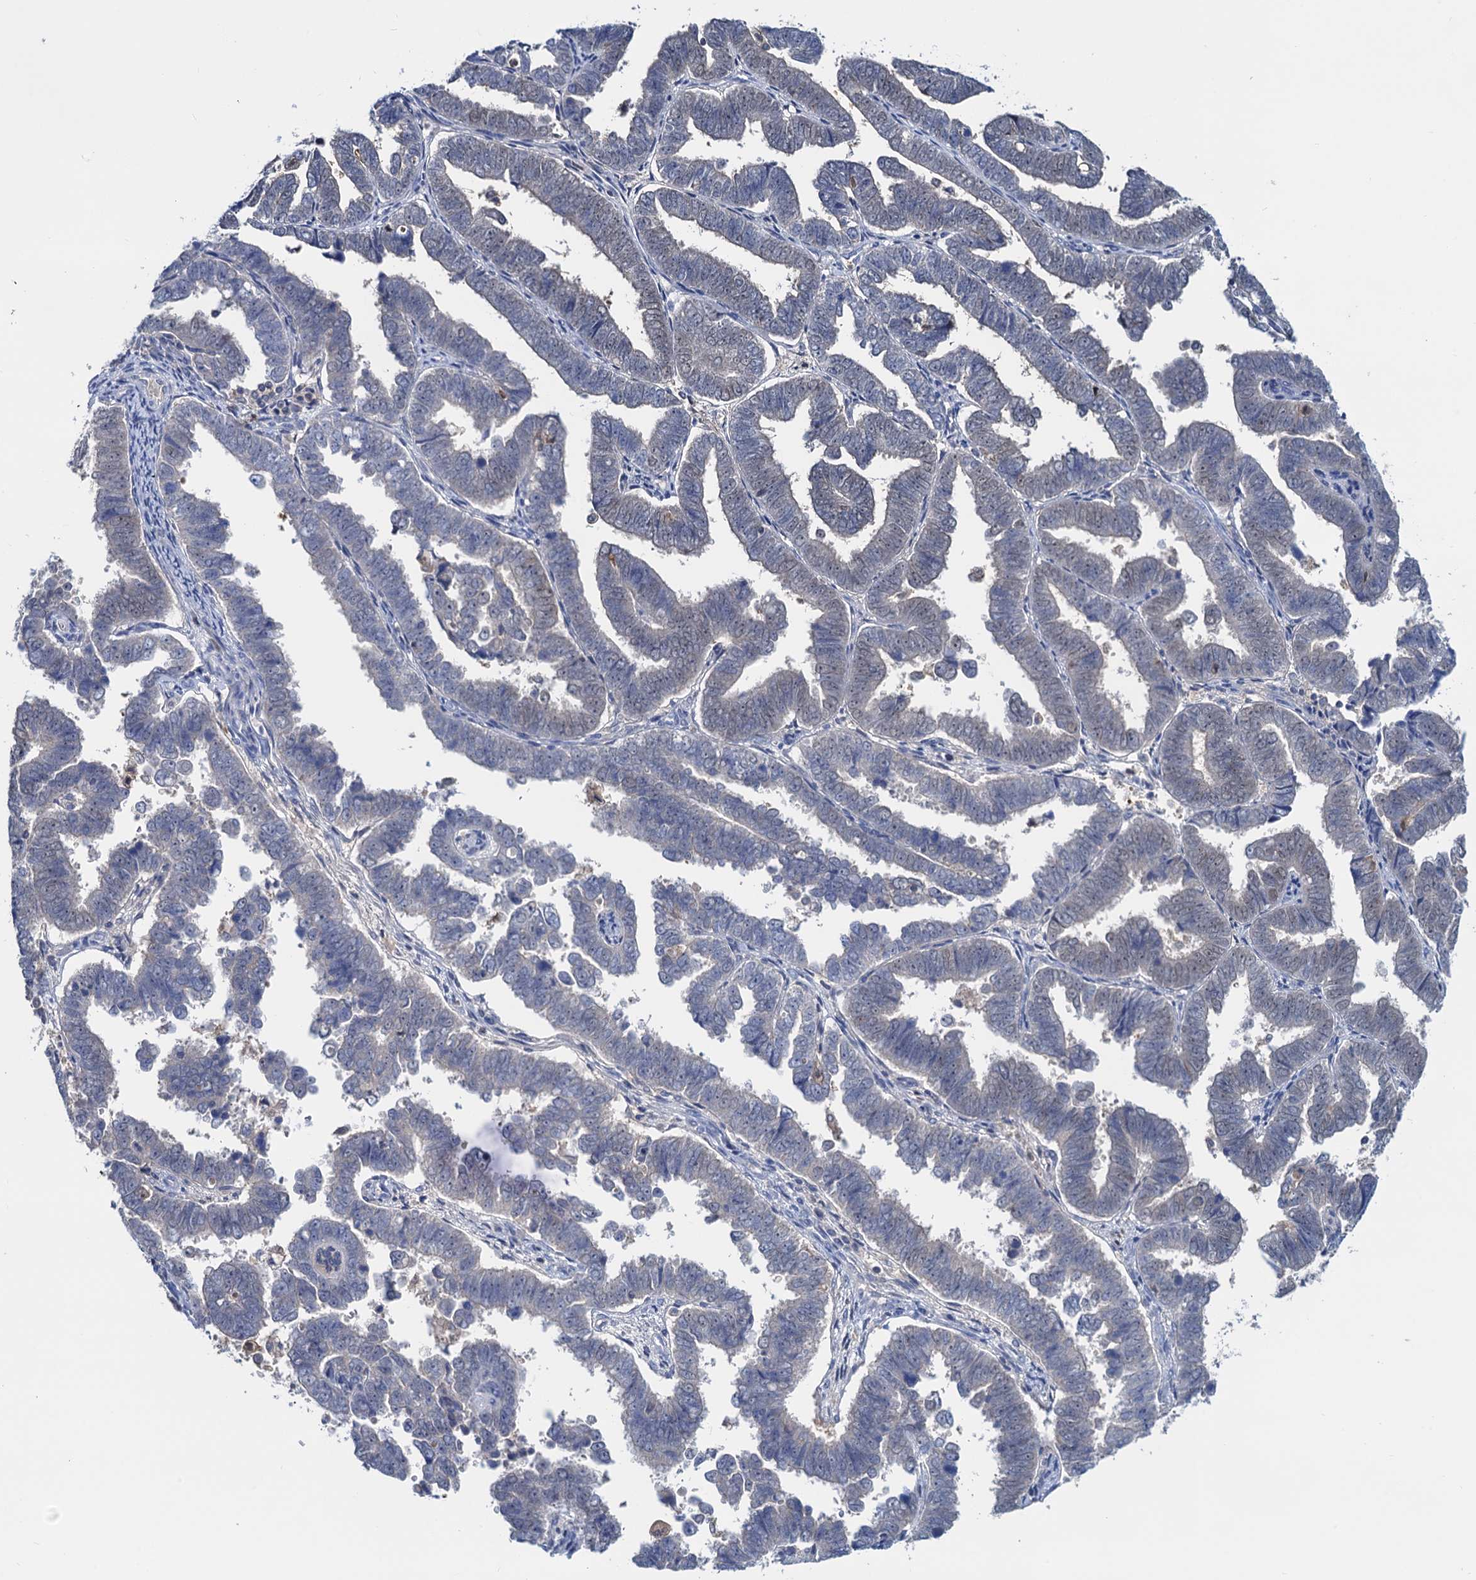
{"staining": {"intensity": "negative", "quantity": "none", "location": "none"}, "tissue": "endometrial cancer", "cell_type": "Tumor cells", "image_type": "cancer", "snomed": [{"axis": "morphology", "description": "Adenocarcinoma, NOS"}, {"axis": "topography", "description": "Endometrium"}], "caption": "Tumor cells are negative for brown protein staining in endometrial cancer (adenocarcinoma).", "gene": "FAH", "patient": {"sex": "female", "age": 75}}